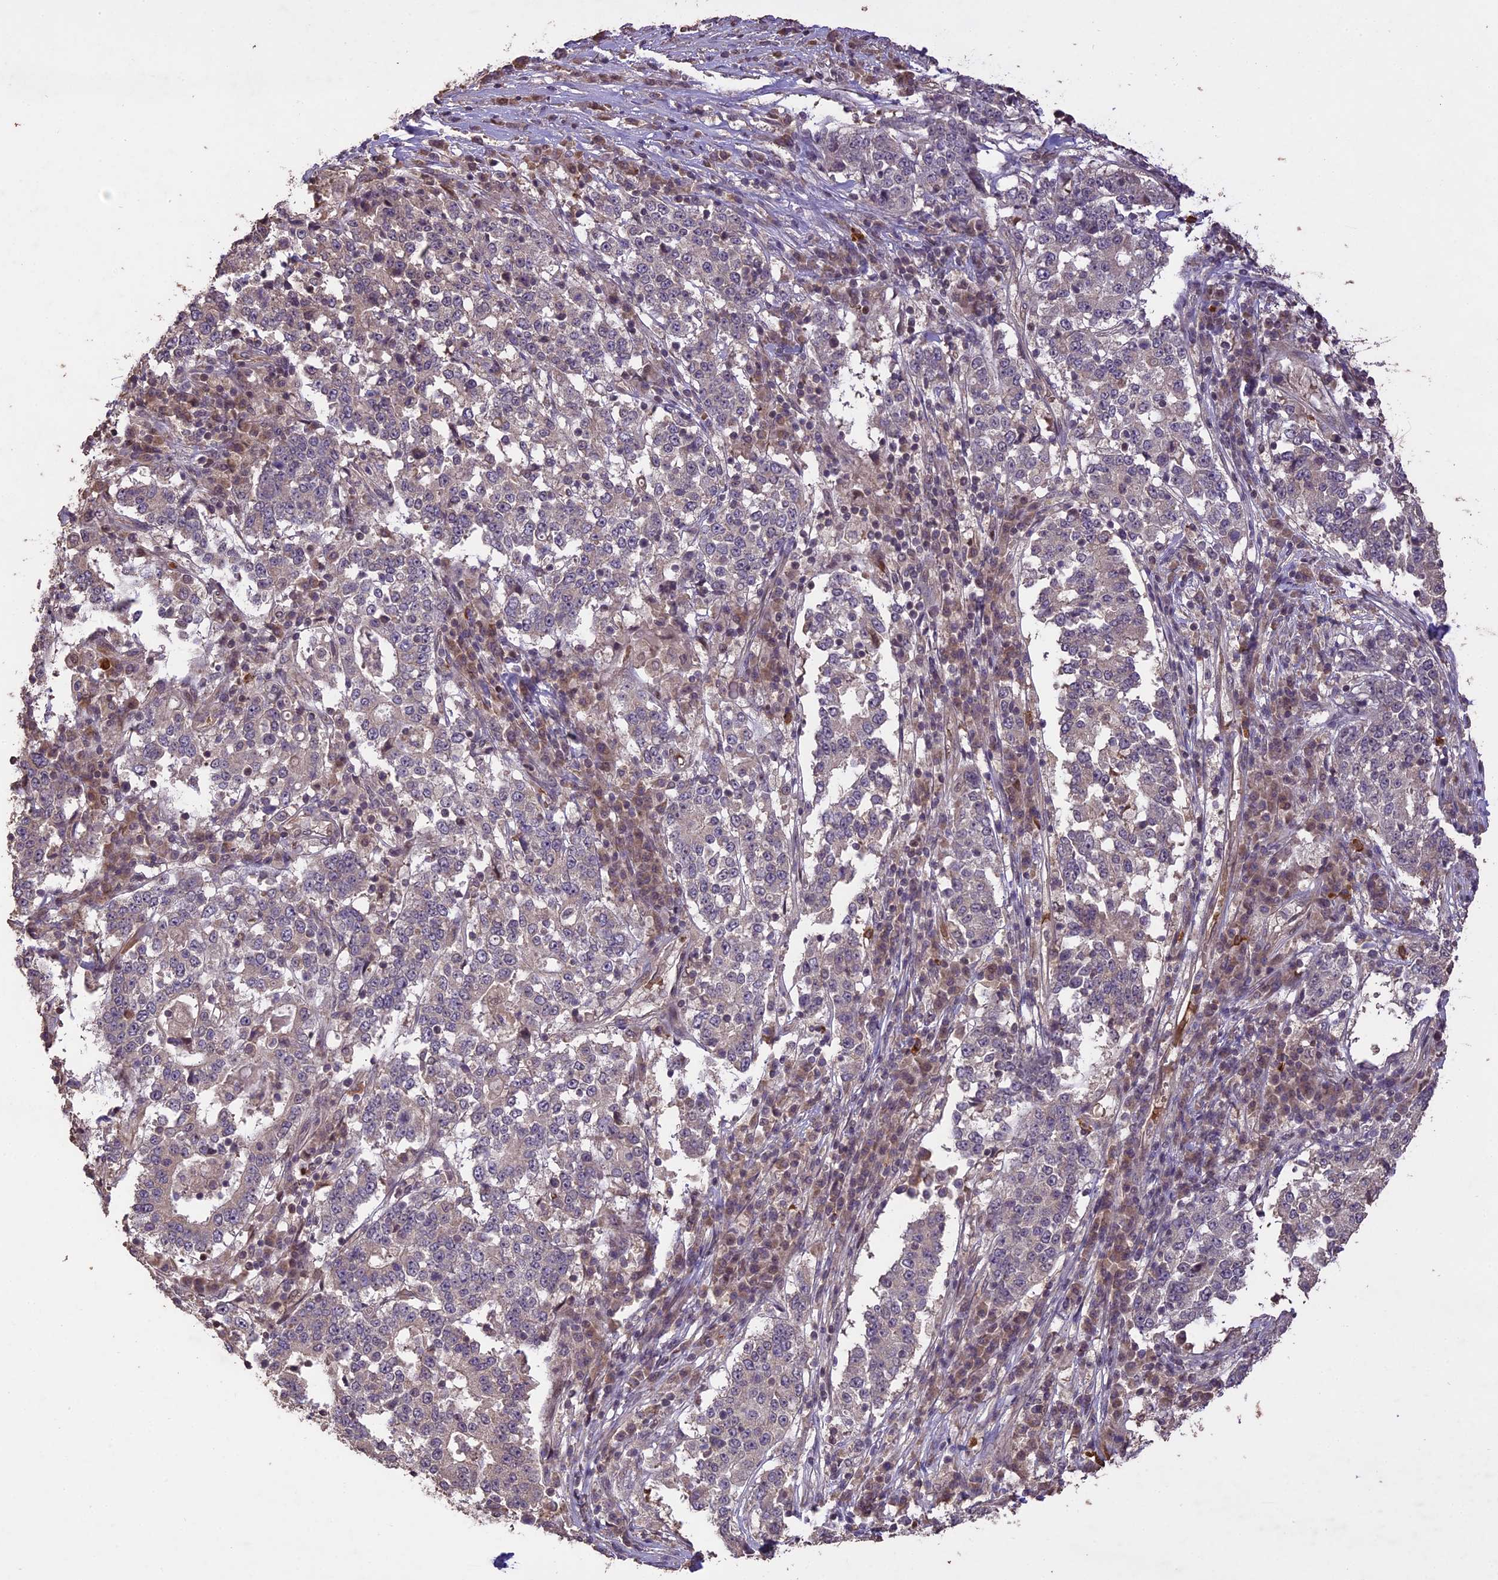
{"staining": {"intensity": "negative", "quantity": "none", "location": "none"}, "tissue": "stomach cancer", "cell_type": "Tumor cells", "image_type": "cancer", "snomed": [{"axis": "morphology", "description": "Adenocarcinoma, NOS"}, {"axis": "topography", "description": "Stomach"}], "caption": "IHC of stomach adenocarcinoma shows no expression in tumor cells. (Brightfield microscopy of DAB (3,3'-diaminobenzidine) immunohistochemistry (IHC) at high magnification).", "gene": "TIGD7", "patient": {"sex": "male", "age": 59}}